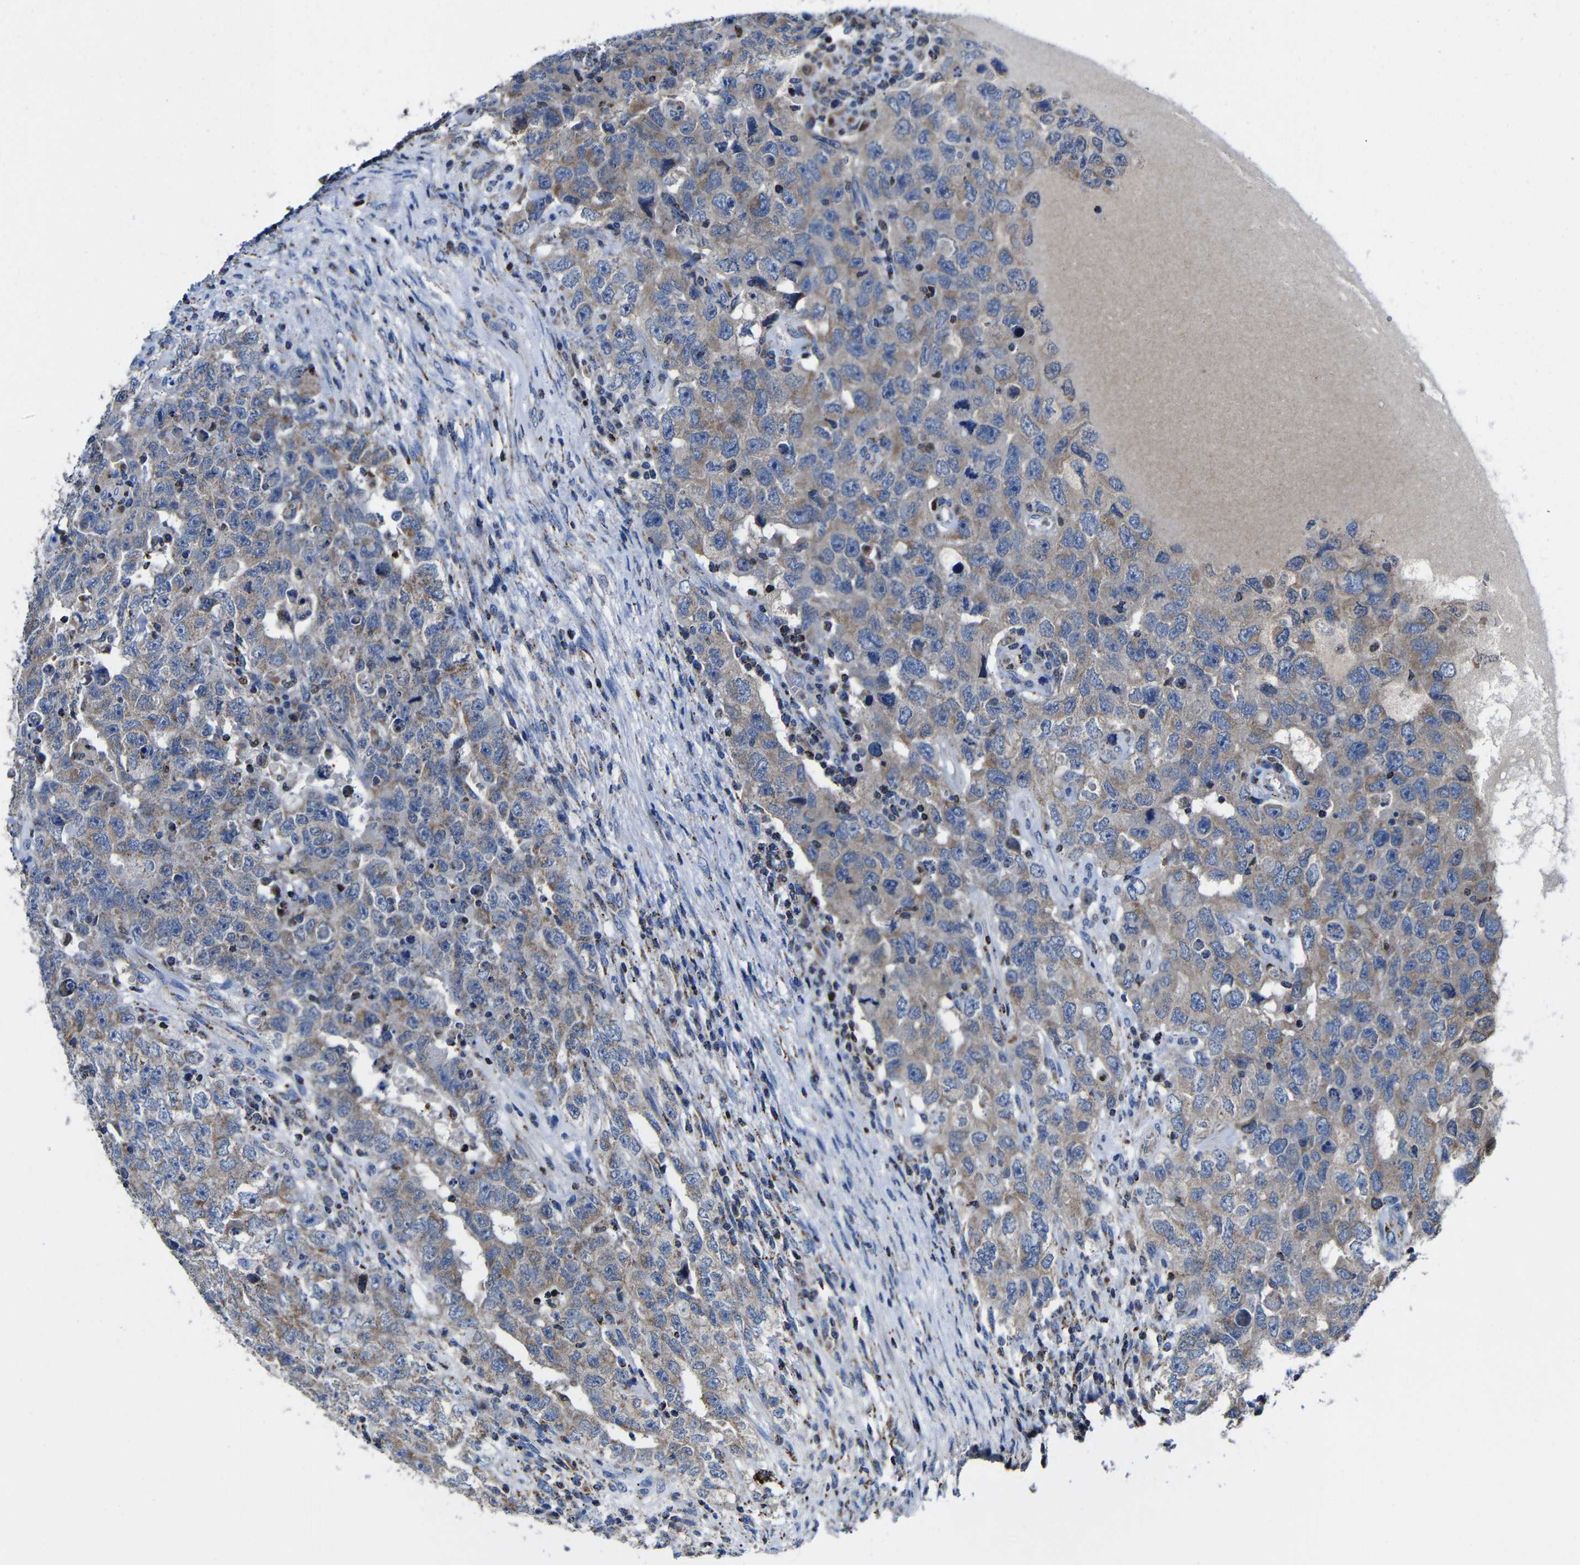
{"staining": {"intensity": "weak", "quantity": ">75%", "location": "cytoplasmic/membranous"}, "tissue": "testis cancer", "cell_type": "Tumor cells", "image_type": "cancer", "snomed": [{"axis": "morphology", "description": "Carcinoma, Embryonal, NOS"}, {"axis": "topography", "description": "Testis"}], "caption": "Weak cytoplasmic/membranous staining for a protein is present in about >75% of tumor cells of testis cancer using immunohistochemistry.", "gene": "CA5B", "patient": {"sex": "male", "age": 26}}